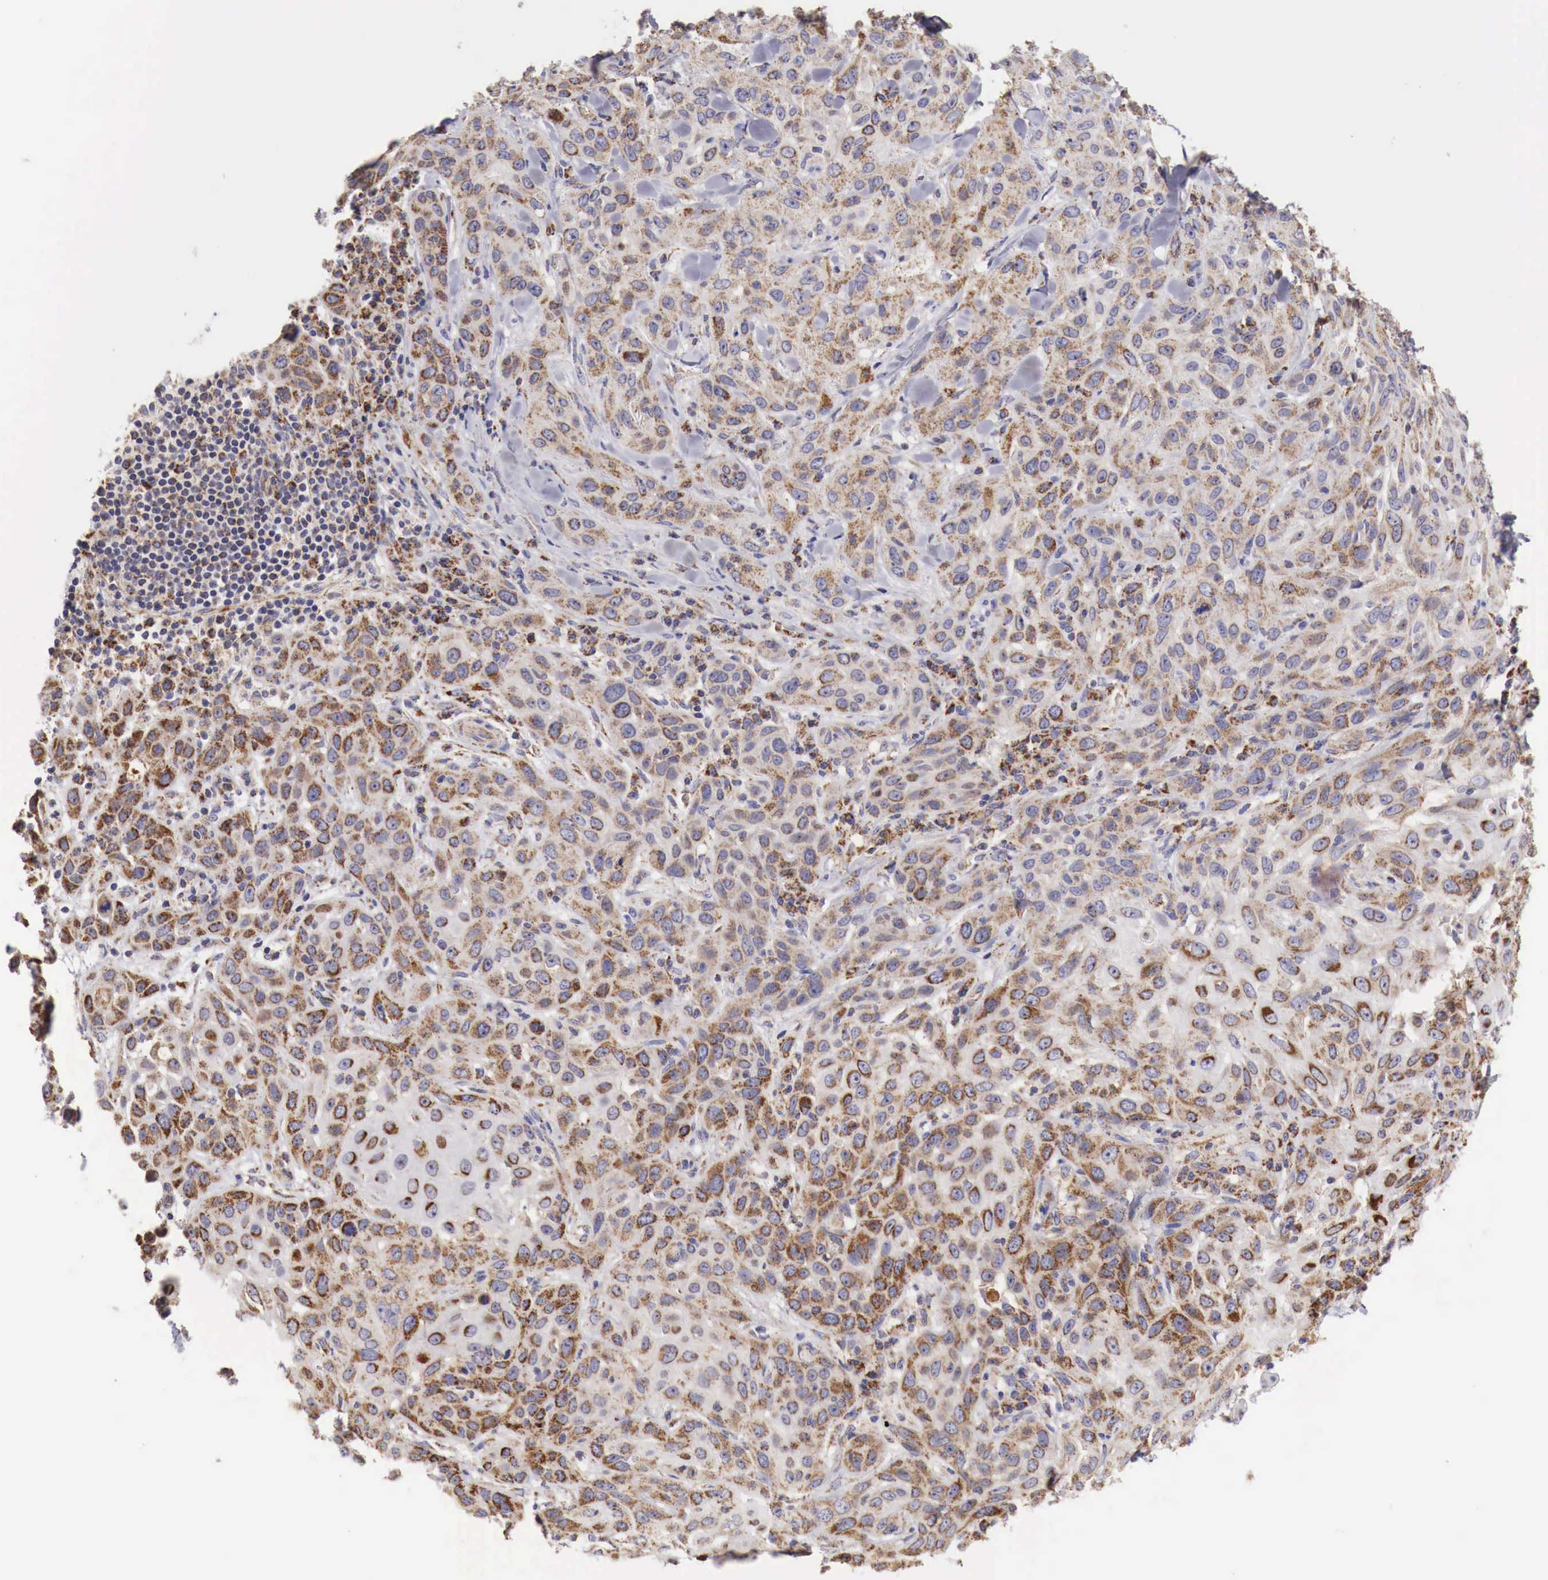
{"staining": {"intensity": "moderate", "quantity": "25%-75%", "location": "cytoplasmic/membranous"}, "tissue": "skin cancer", "cell_type": "Tumor cells", "image_type": "cancer", "snomed": [{"axis": "morphology", "description": "Squamous cell carcinoma, NOS"}, {"axis": "topography", "description": "Skin"}], "caption": "An image showing moderate cytoplasmic/membranous staining in about 25%-75% of tumor cells in squamous cell carcinoma (skin), as visualized by brown immunohistochemical staining.", "gene": "XPNPEP3", "patient": {"sex": "male", "age": 84}}